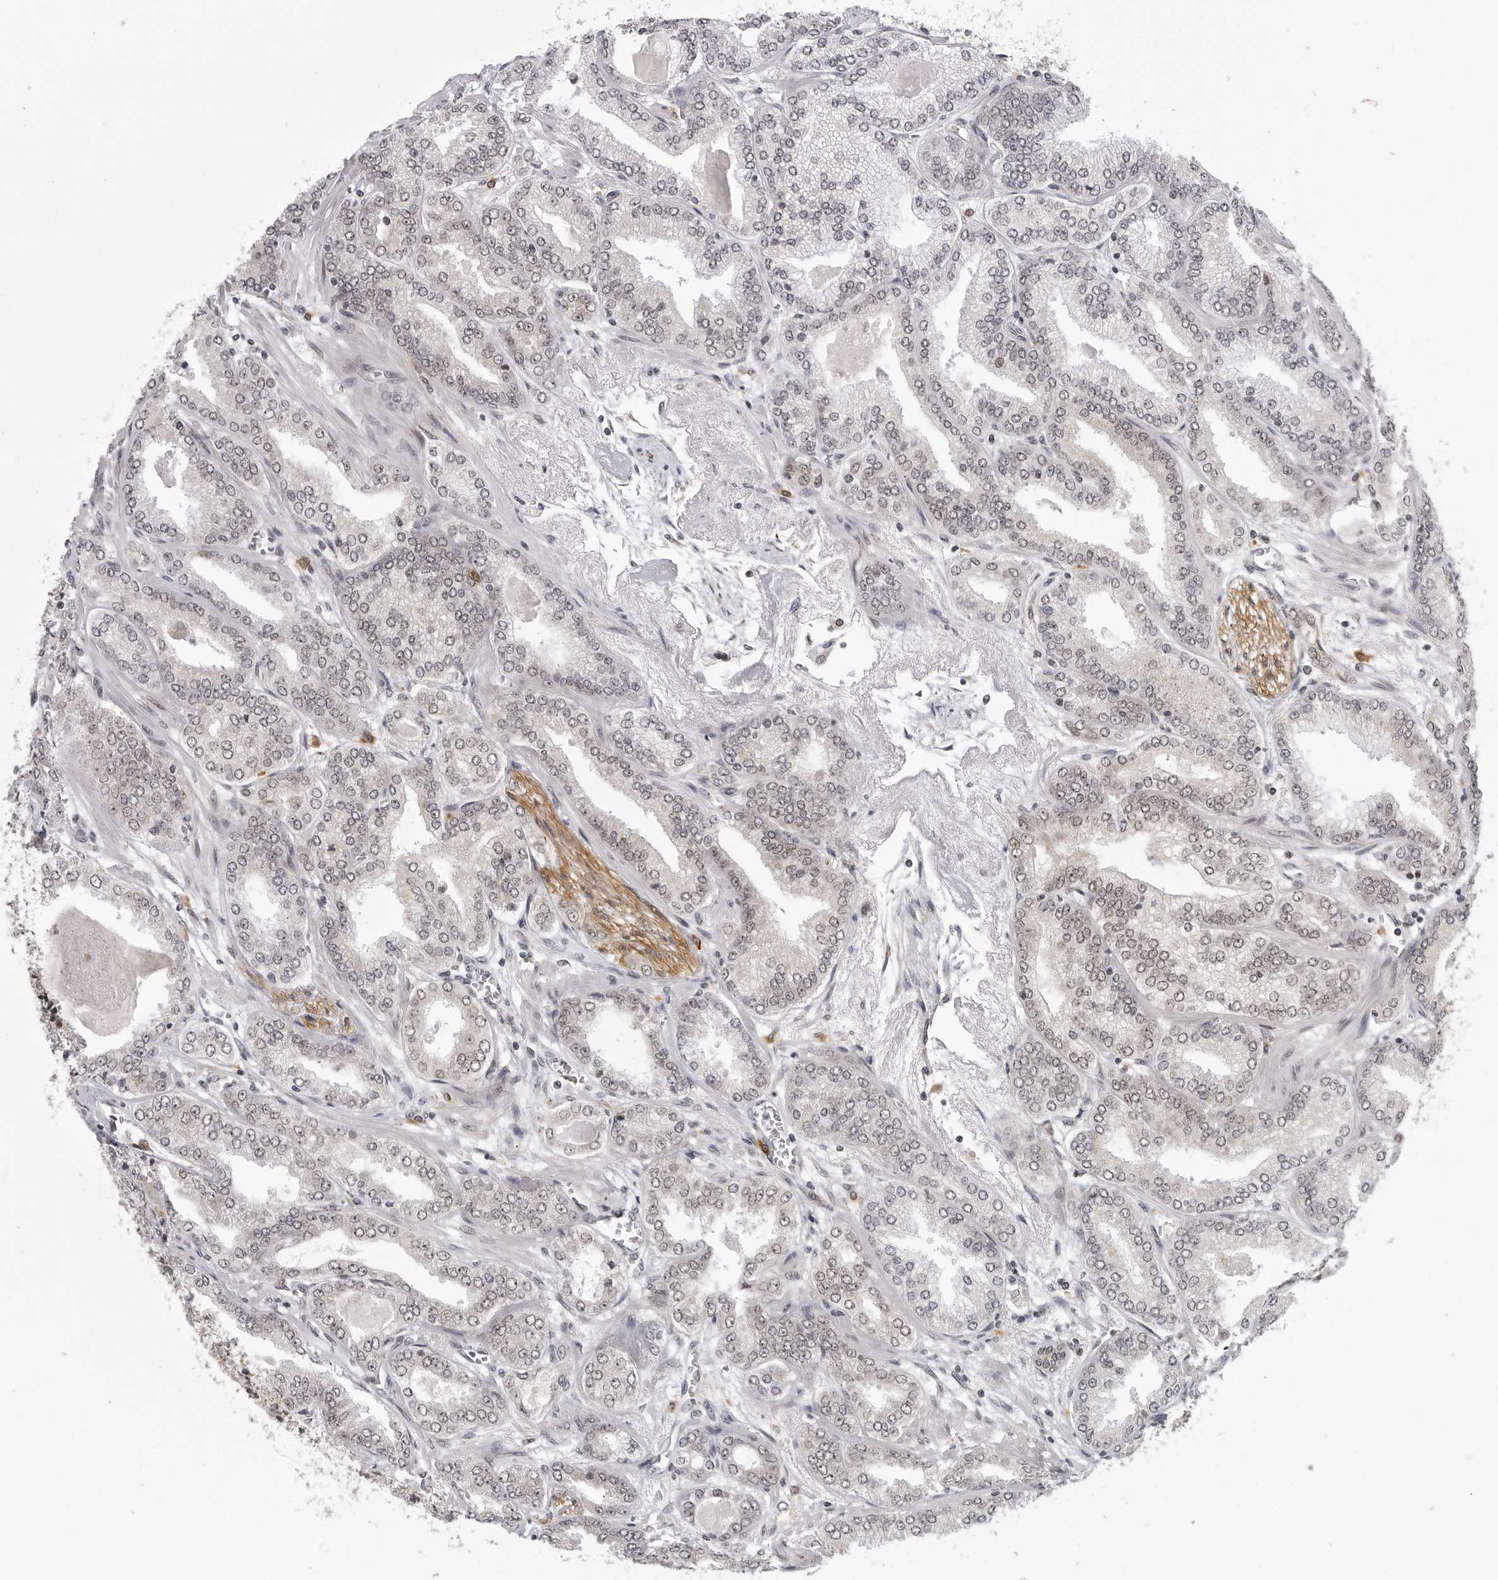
{"staining": {"intensity": "weak", "quantity": "25%-75%", "location": "nuclear"}, "tissue": "prostate cancer", "cell_type": "Tumor cells", "image_type": "cancer", "snomed": [{"axis": "morphology", "description": "Adenocarcinoma, High grade"}, {"axis": "topography", "description": "Prostate"}], "caption": "A brown stain highlights weak nuclear expression of a protein in human prostate cancer tumor cells.", "gene": "PRDM10", "patient": {"sex": "male", "age": 71}}